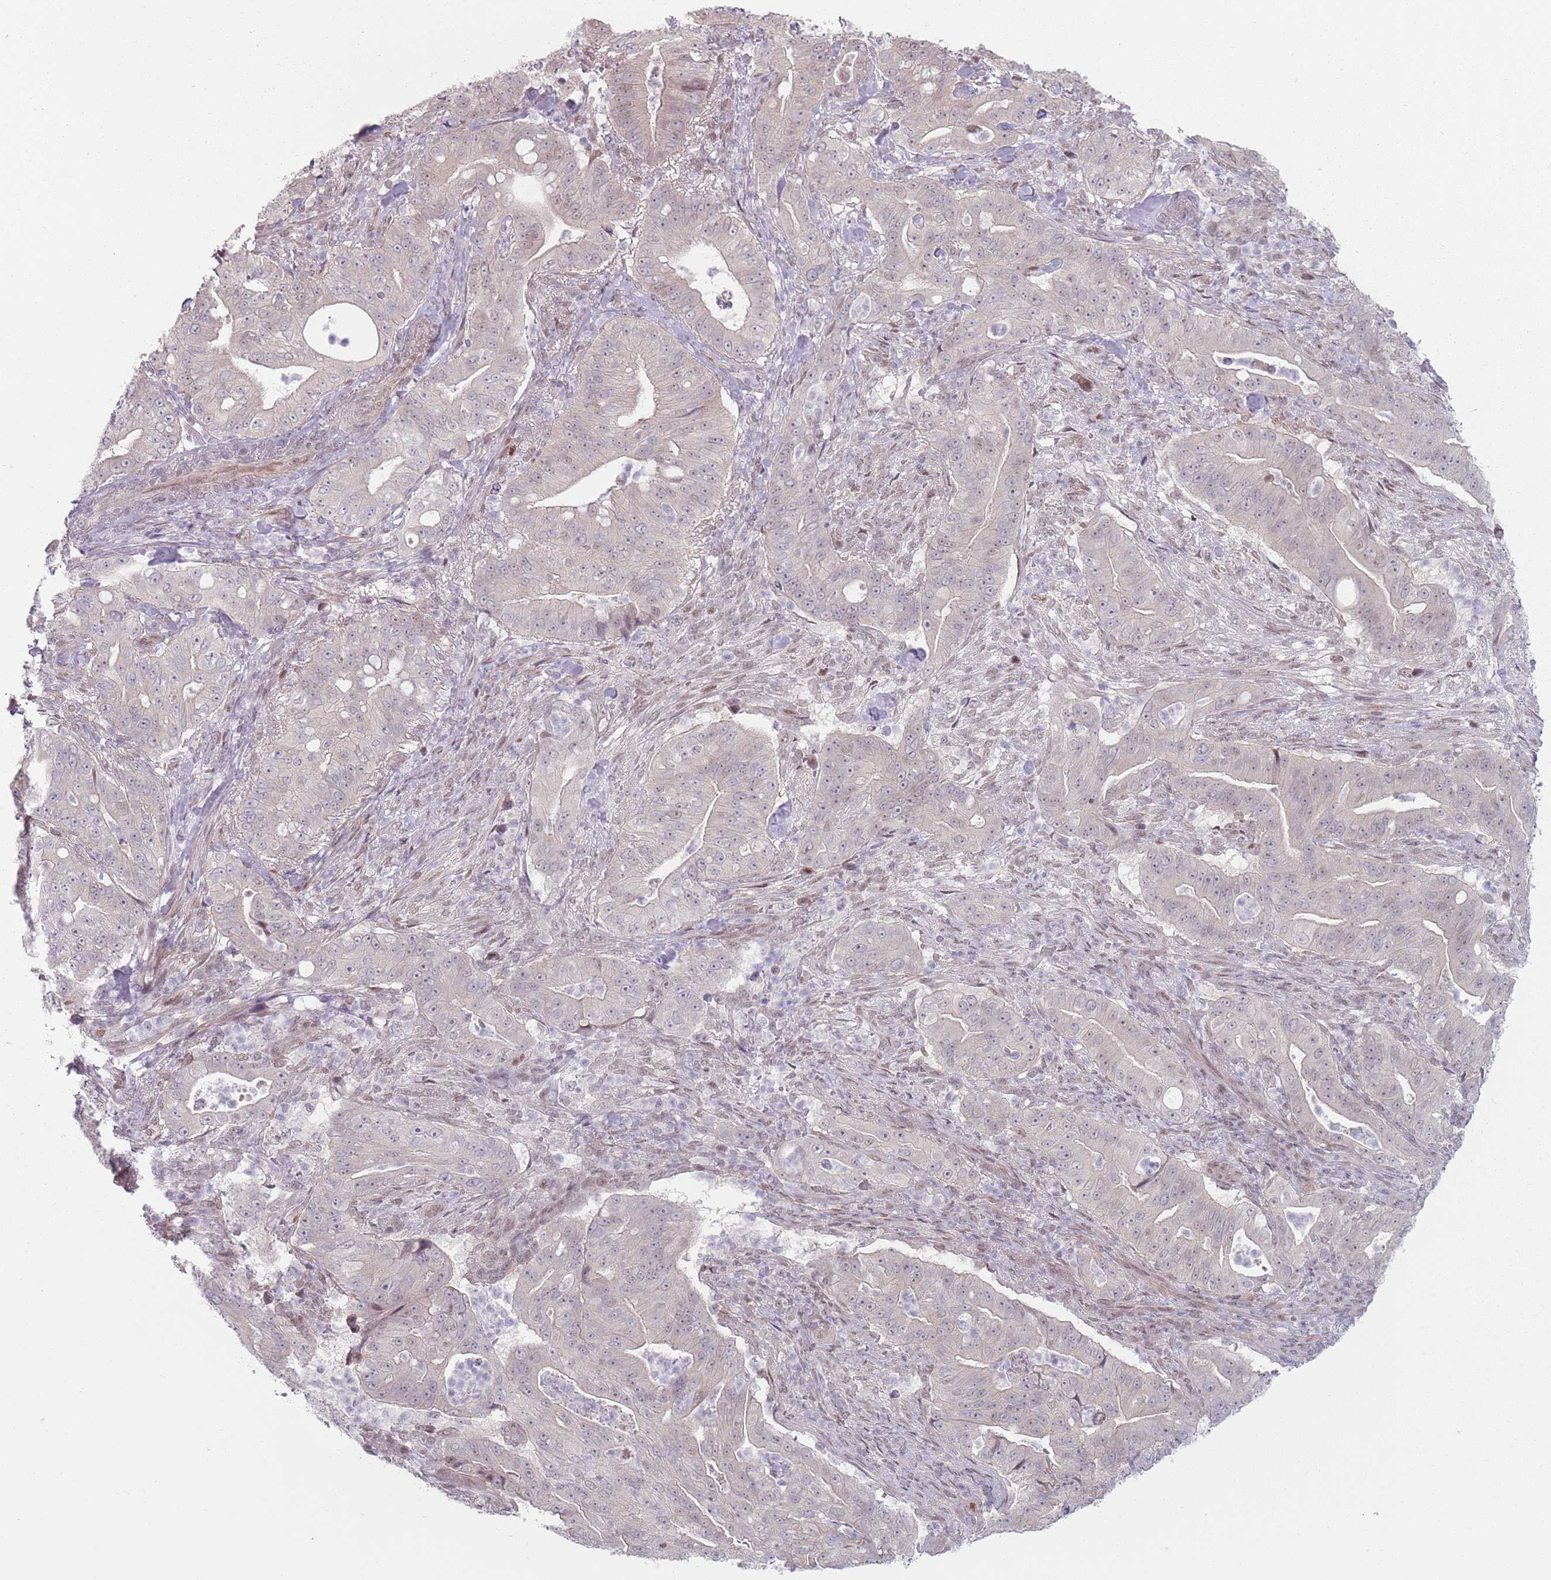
{"staining": {"intensity": "weak", "quantity": "<25%", "location": "nuclear"}, "tissue": "pancreatic cancer", "cell_type": "Tumor cells", "image_type": "cancer", "snomed": [{"axis": "morphology", "description": "Adenocarcinoma, NOS"}, {"axis": "topography", "description": "Pancreas"}], "caption": "Immunohistochemical staining of human adenocarcinoma (pancreatic) displays no significant staining in tumor cells. (DAB IHC with hematoxylin counter stain).", "gene": "SH3BGRL2", "patient": {"sex": "male", "age": 71}}